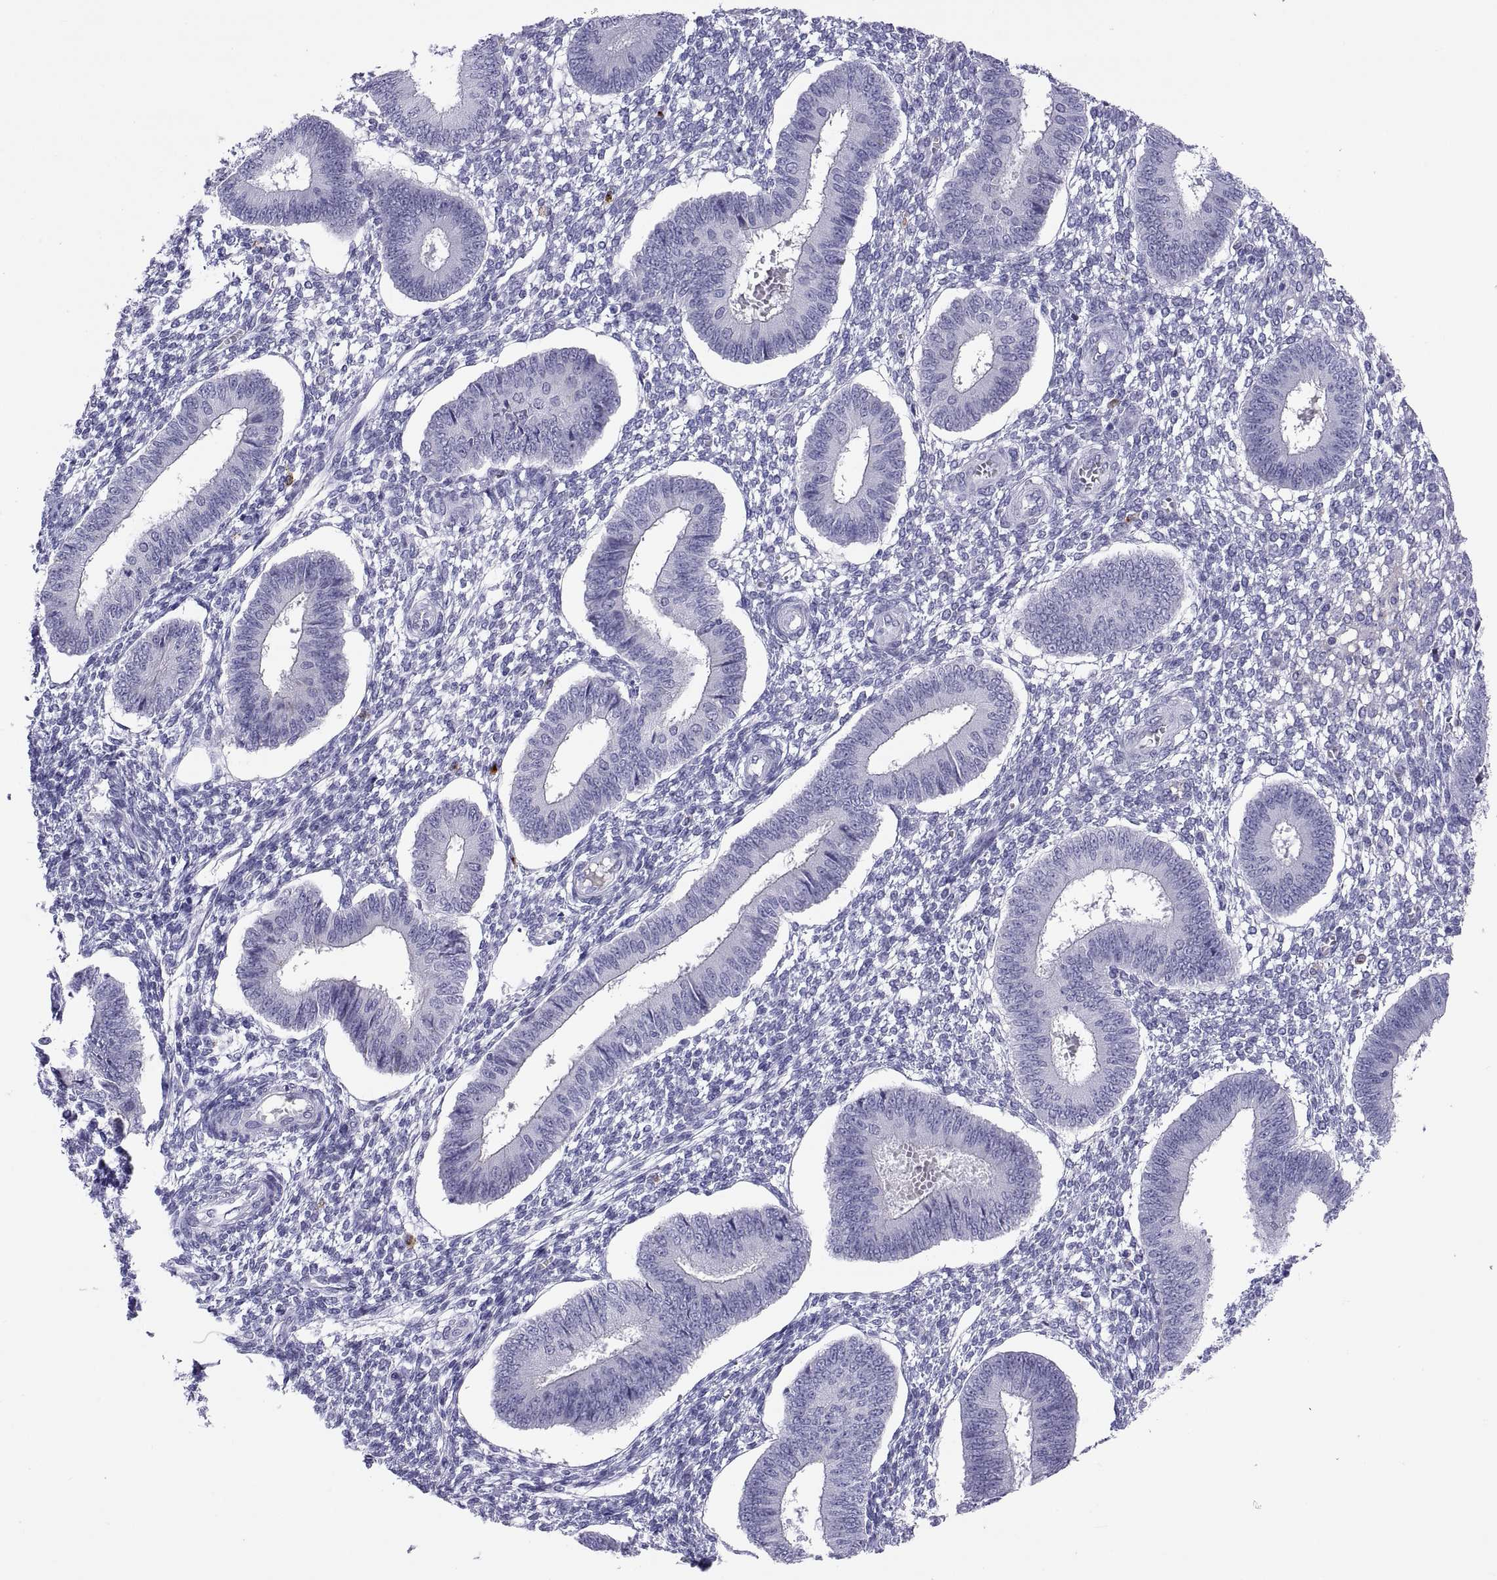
{"staining": {"intensity": "negative", "quantity": "none", "location": "none"}, "tissue": "endometrium", "cell_type": "Cells in endometrial stroma", "image_type": "normal", "snomed": [{"axis": "morphology", "description": "Normal tissue, NOS"}, {"axis": "topography", "description": "Endometrium"}], "caption": "An image of human endometrium is negative for staining in cells in endometrial stroma. (Stains: DAB immunohistochemistry with hematoxylin counter stain, Microscopy: brightfield microscopy at high magnification).", "gene": "QRICH2", "patient": {"sex": "female", "age": 42}}